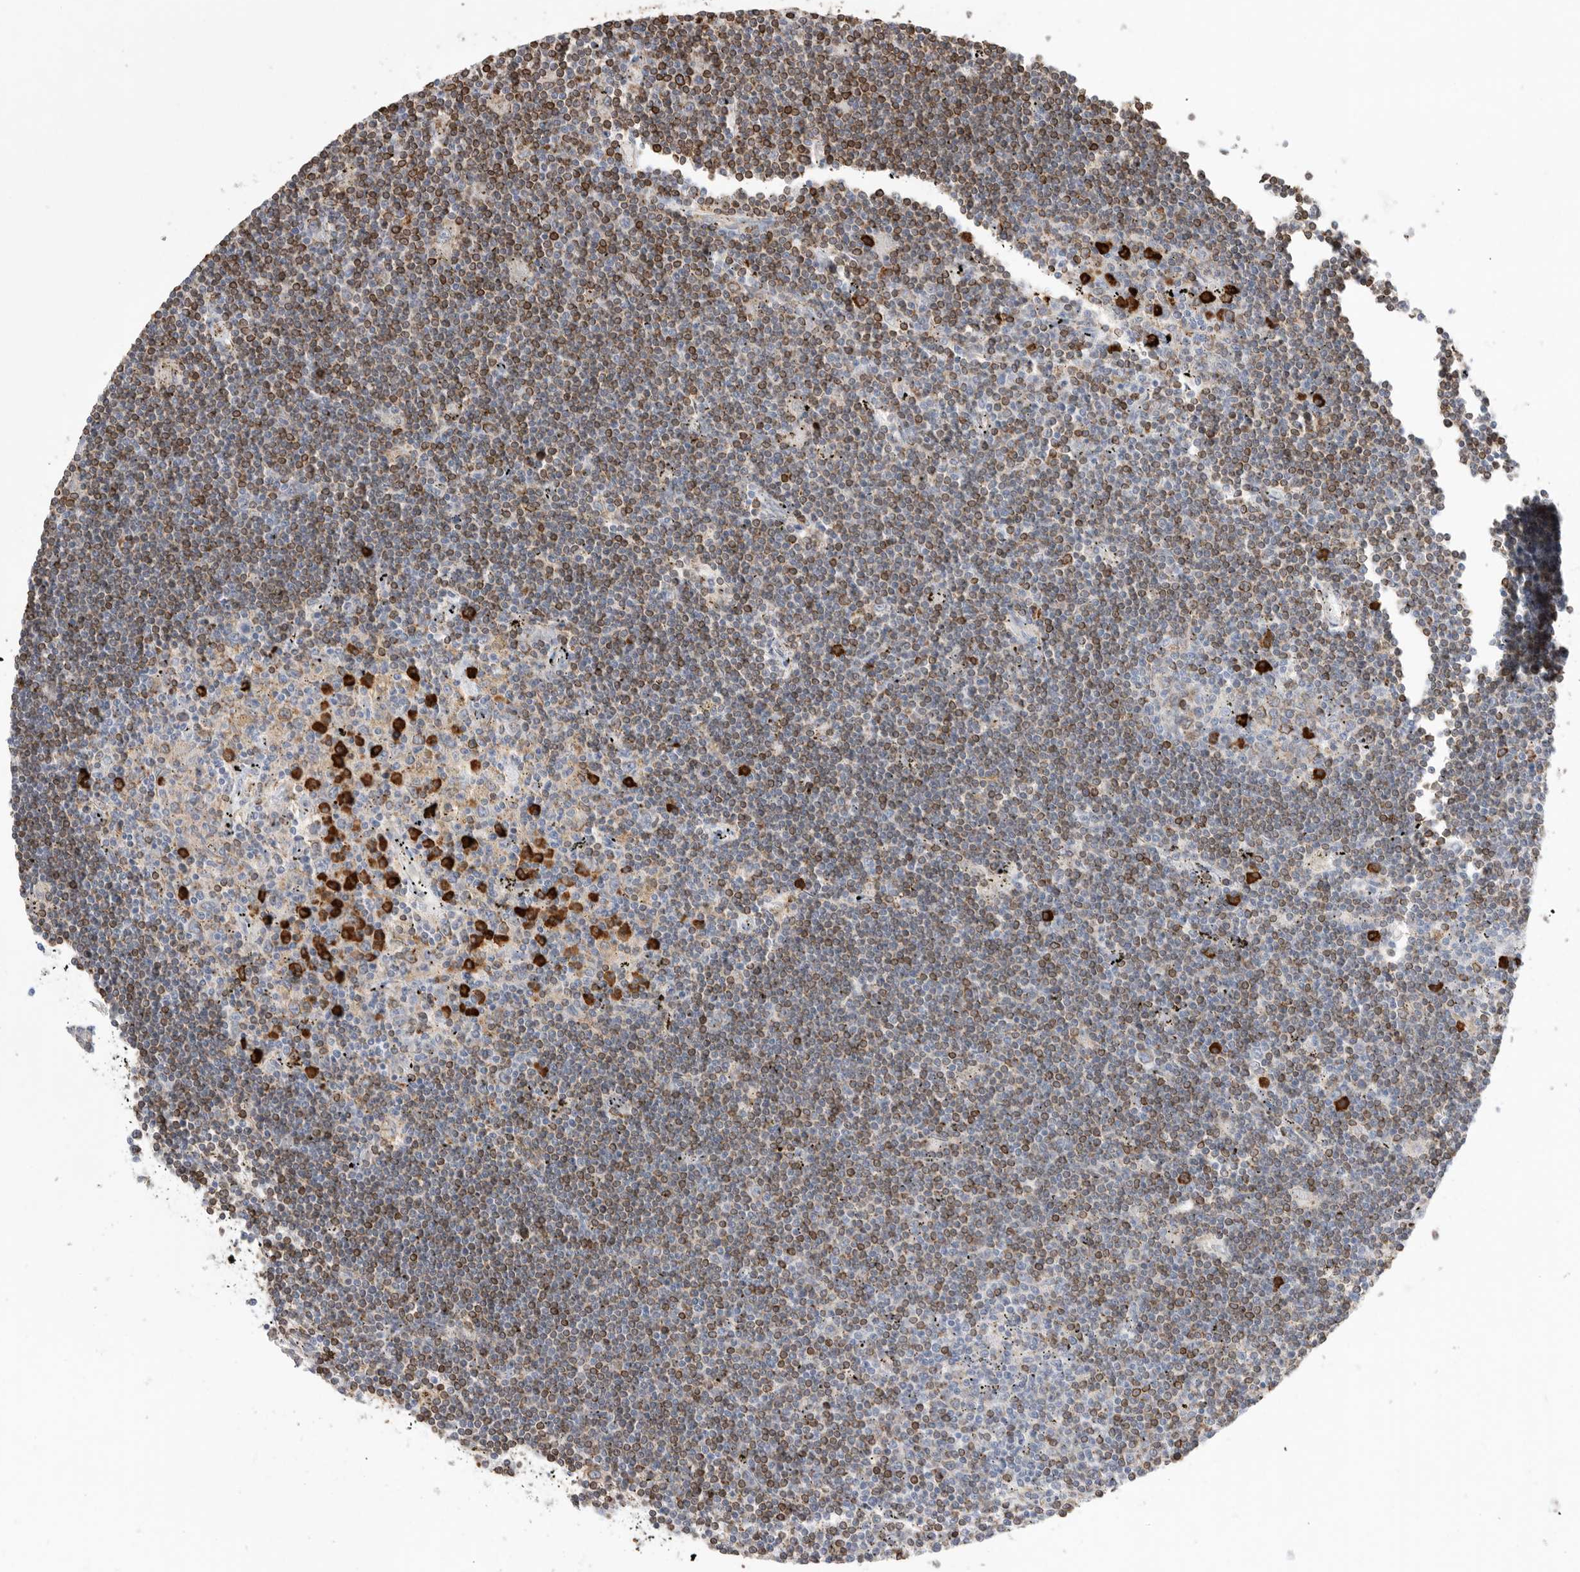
{"staining": {"intensity": "moderate", "quantity": "<25%", "location": "cytoplasmic/membranous"}, "tissue": "lymphoma", "cell_type": "Tumor cells", "image_type": "cancer", "snomed": [{"axis": "morphology", "description": "Malignant lymphoma, non-Hodgkin's type, Low grade"}, {"axis": "topography", "description": "Spleen"}], "caption": "The immunohistochemical stain labels moderate cytoplasmic/membranous positivity in tumor cells of lymphoma tissue.", "gene": "BLOC1S5", "patient": {"sex": "male", "age": 76}}